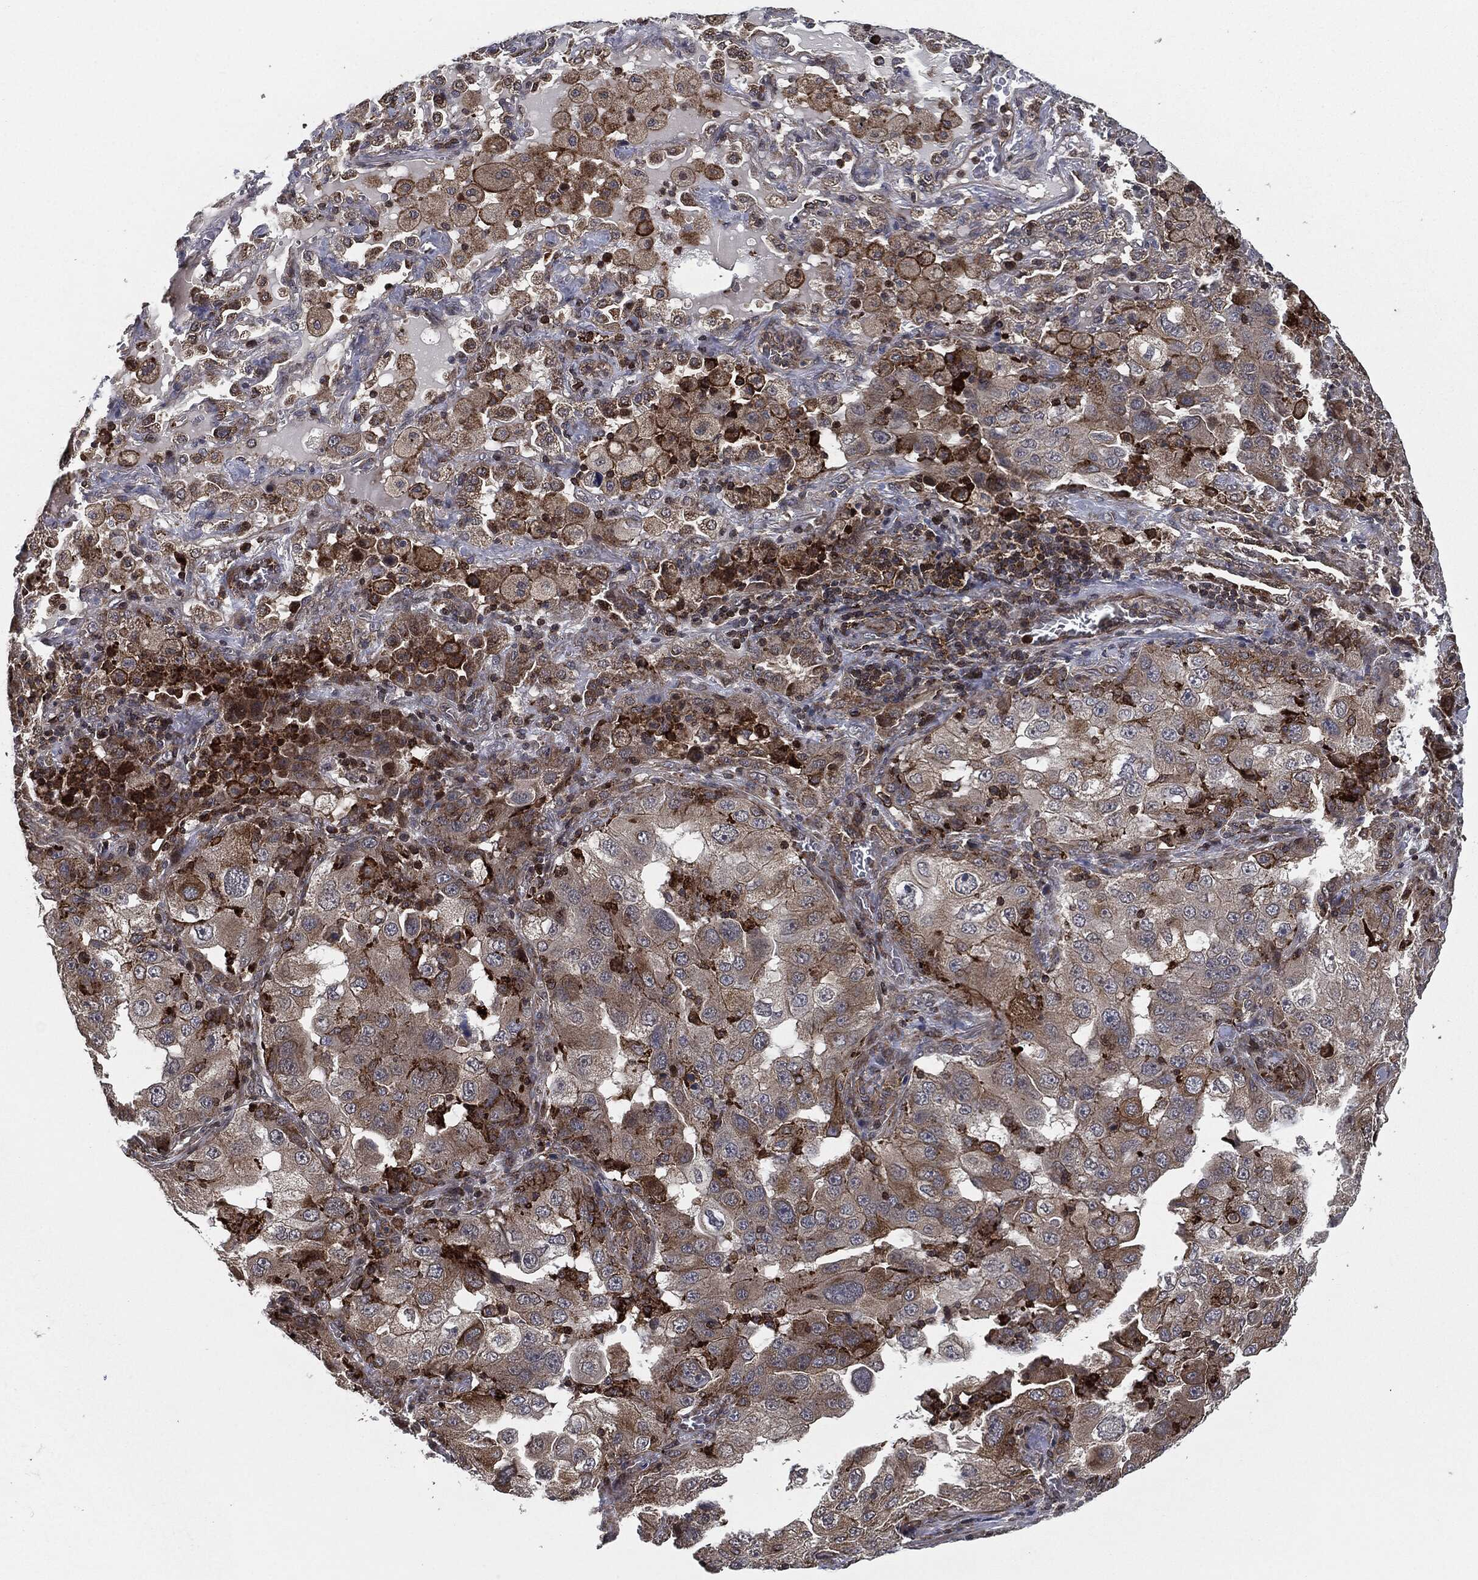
{"staining": {"intensity": "moderate", "quantity": "<25%", "location": "cytoplasmic/membranous"}, "tissue": "lung cancer", "cell_type": "Tumor cells", "image_type": "cancer", "snomed": [{"axis": "morphology", "description": "Adenocarcinoma, NOS"}, {"axis": "topography", "description": "Lung"}], "caption": "Brown immunohistochemical staining in lung cancer (adenocarcinoma) reveals moderate cytoplasmic/membranous positivity in about <25% of tumor cells.", "gene": "UBR1", "patient": {"sex": "female", "age": 61}}